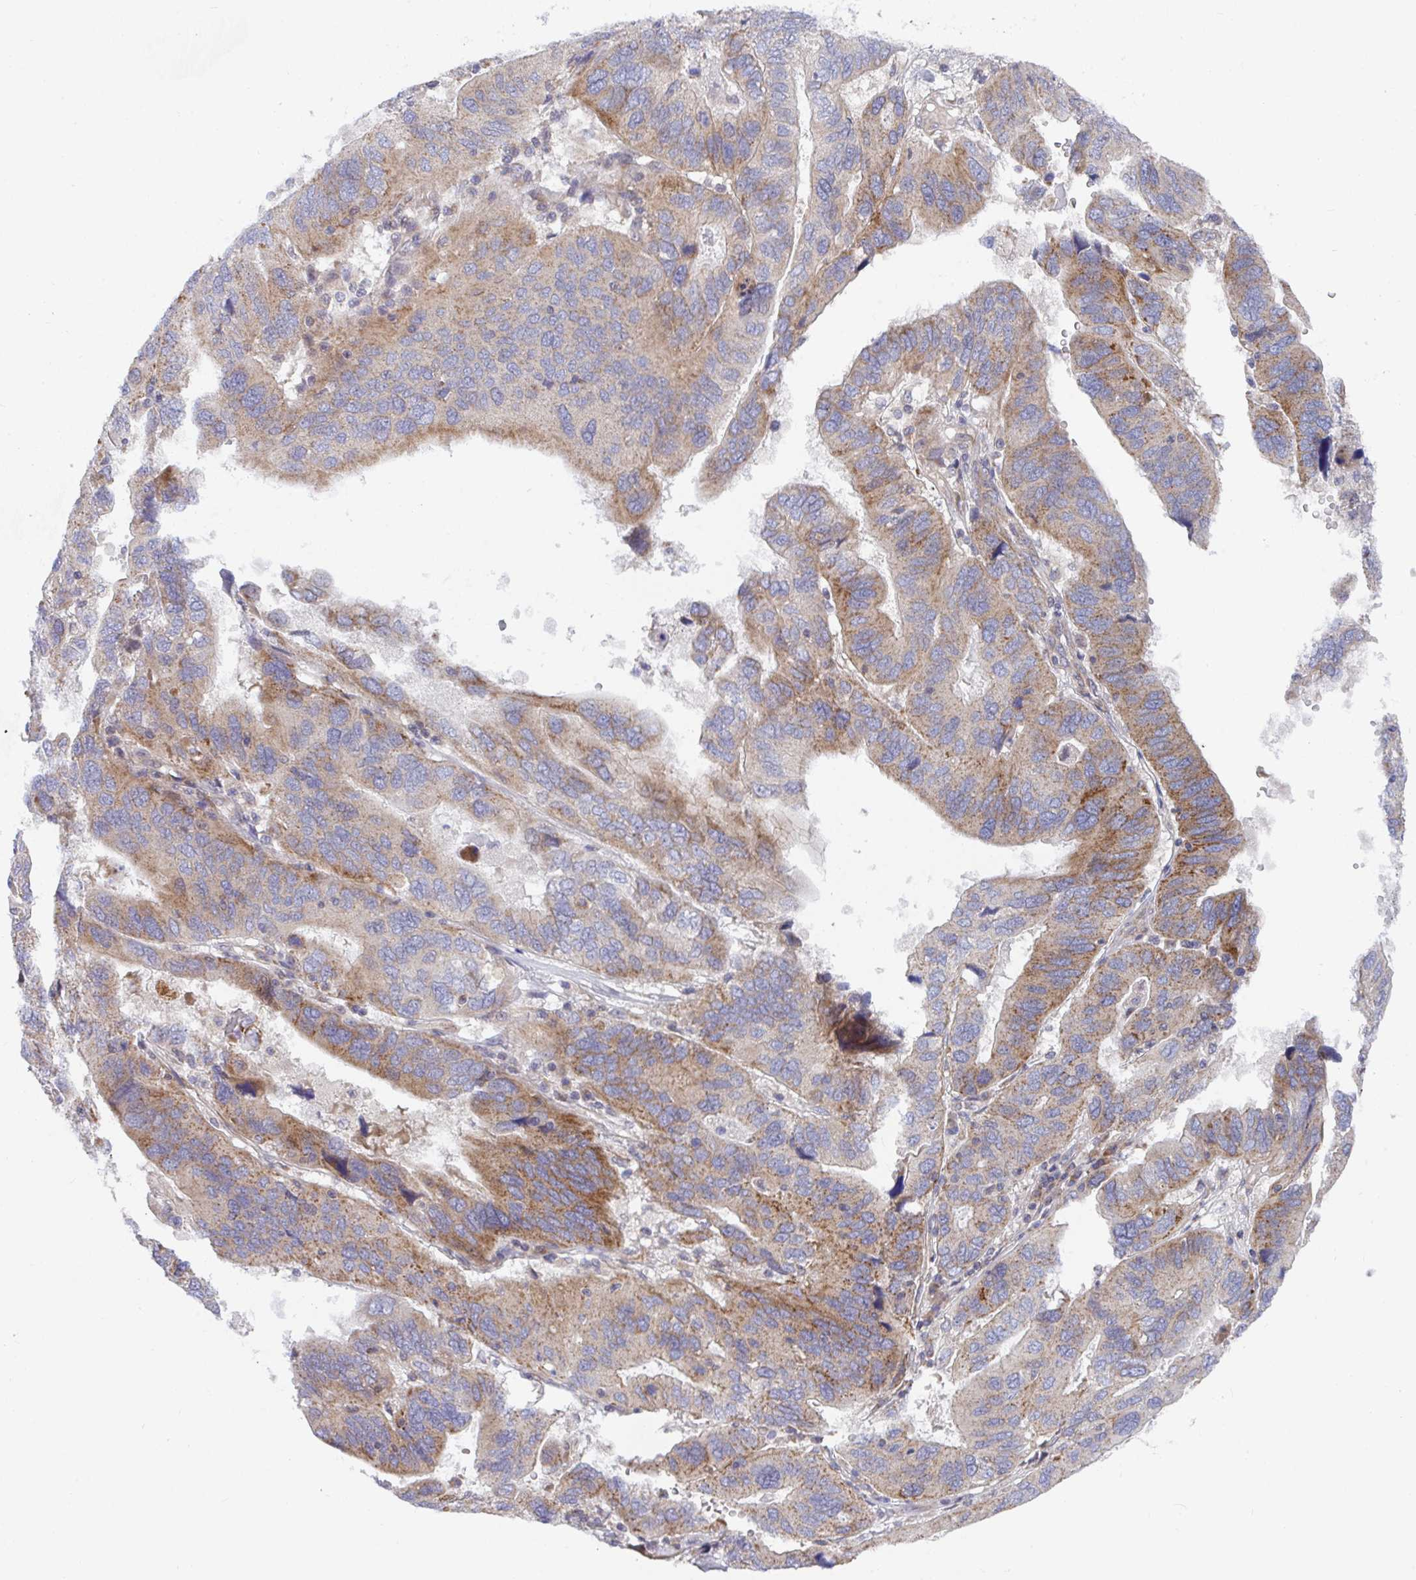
{"staining": {"intensity": "moderate", "quantity": ">75%", "location": "cytoplasmic/membranous"}, "tissue": "ovarian cancer", "cell_type": "Tumor cells", "image_type": "cancer", "snomed": [{"axis": "morphology", "description": "Cystadenocarcinoma, serous, NOS"}, {"axis": "topography", "description": "Ovary"}], "caption": "Human ovarian cancer (serous cystadenocarcinoma) stained for a protein (brown) displays moderate cytoplasmic/membranous positive staining in approximately >75% of tumor cells.", "gene": "EIF1AD", "patient": {"sex": "female", "age": 79}}